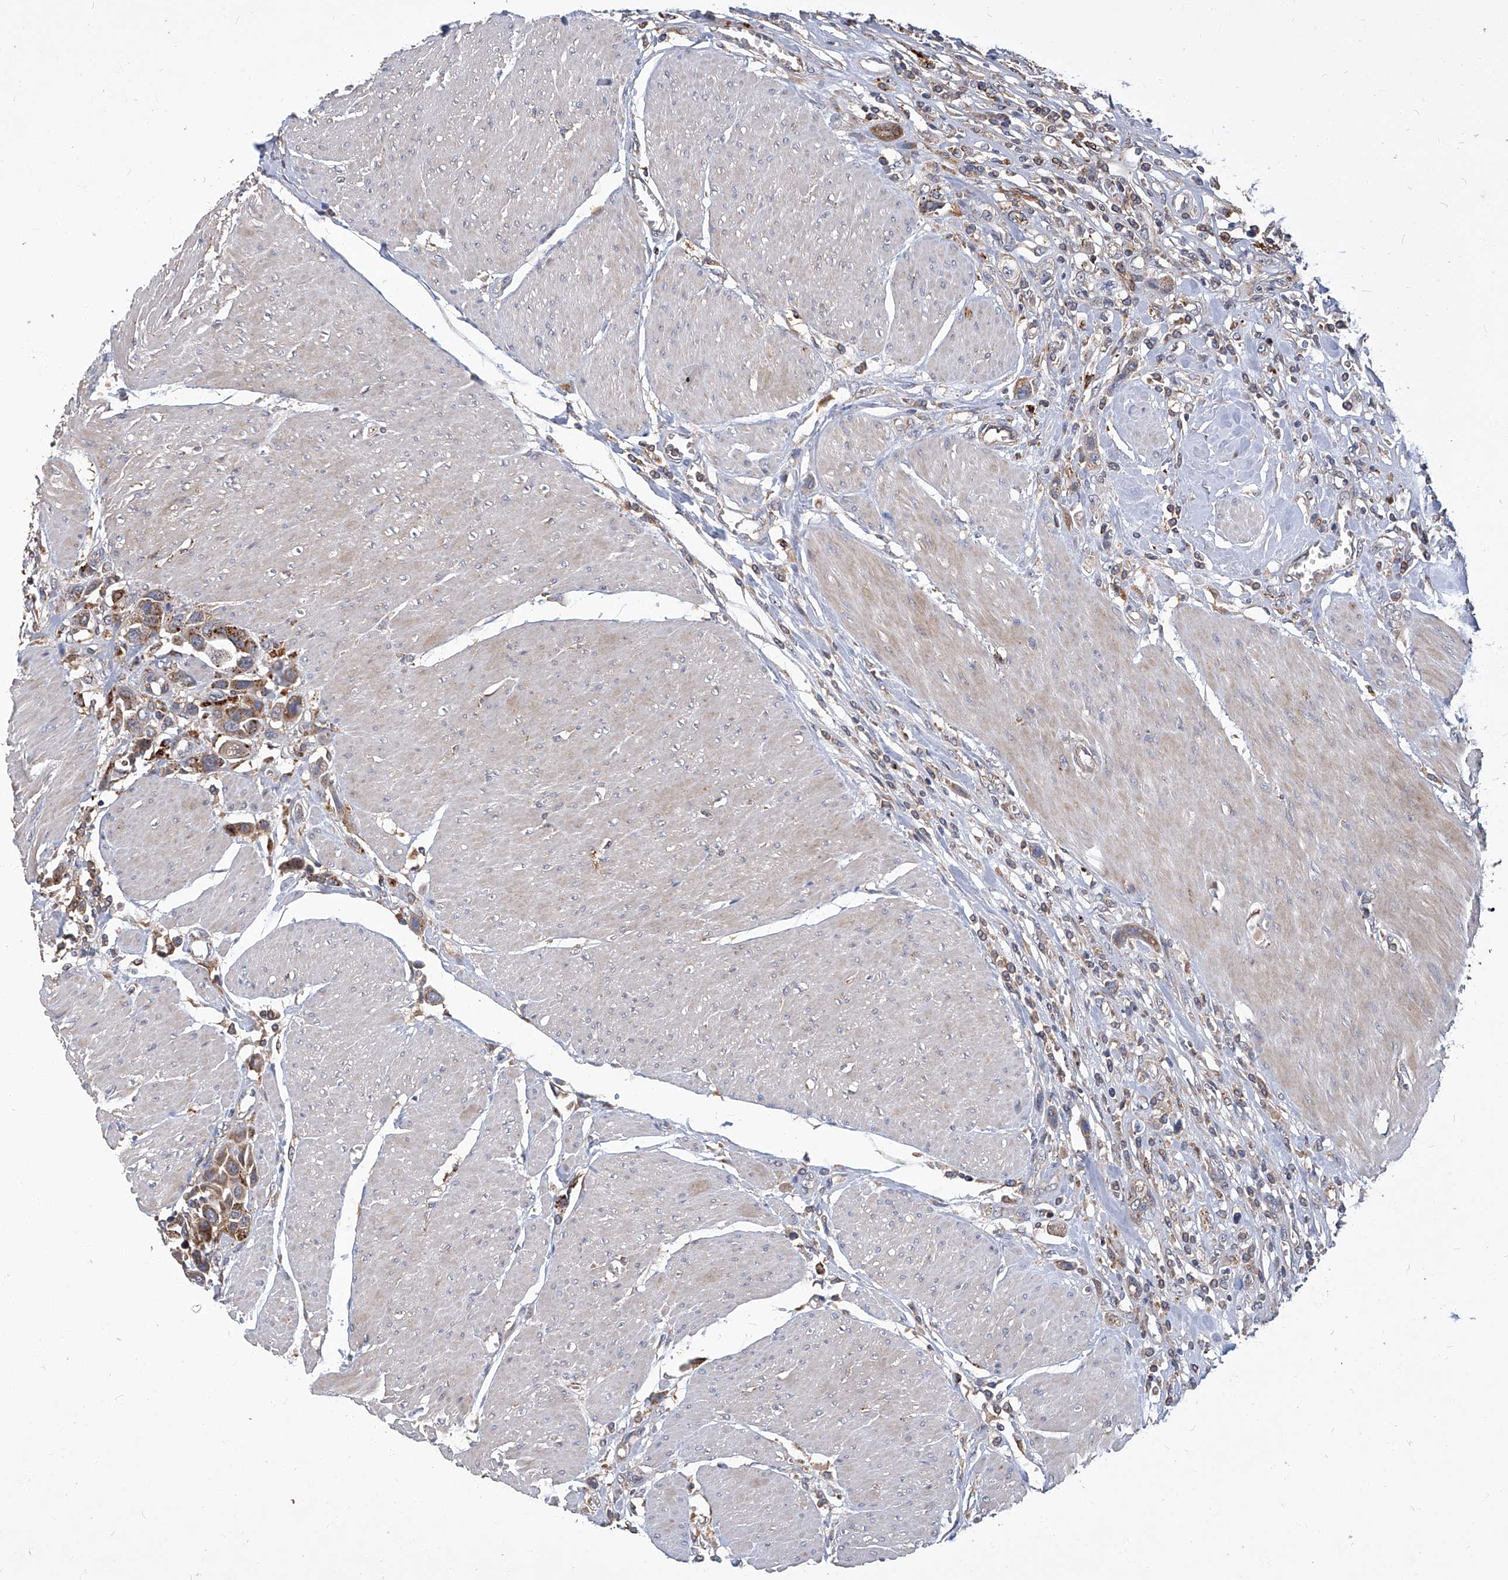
{"staining": {"intensity": "moderate", "quantity": ">75%", "location": "cytoplasmic/membranous"}, "tissue": "urothelial cancer", "cell_type": "Tumor cells", "image_type": "cancer", "snomed": [{"axis": "morphology", "description": "Urothelial carcinoma, High grade"}, {"axis": "topography", "description": "Urinary bladder"}], "caption": "High-grade urothelial carcinoma stained for a protein shows moderate cytoplasmic/membranous positivity in tumor cells. The protein of interest is shown in brown color, while the nuclei are stained blue.", "gene": "TNFRSF13B", "patient": {"sex": "male", "age": 50}}